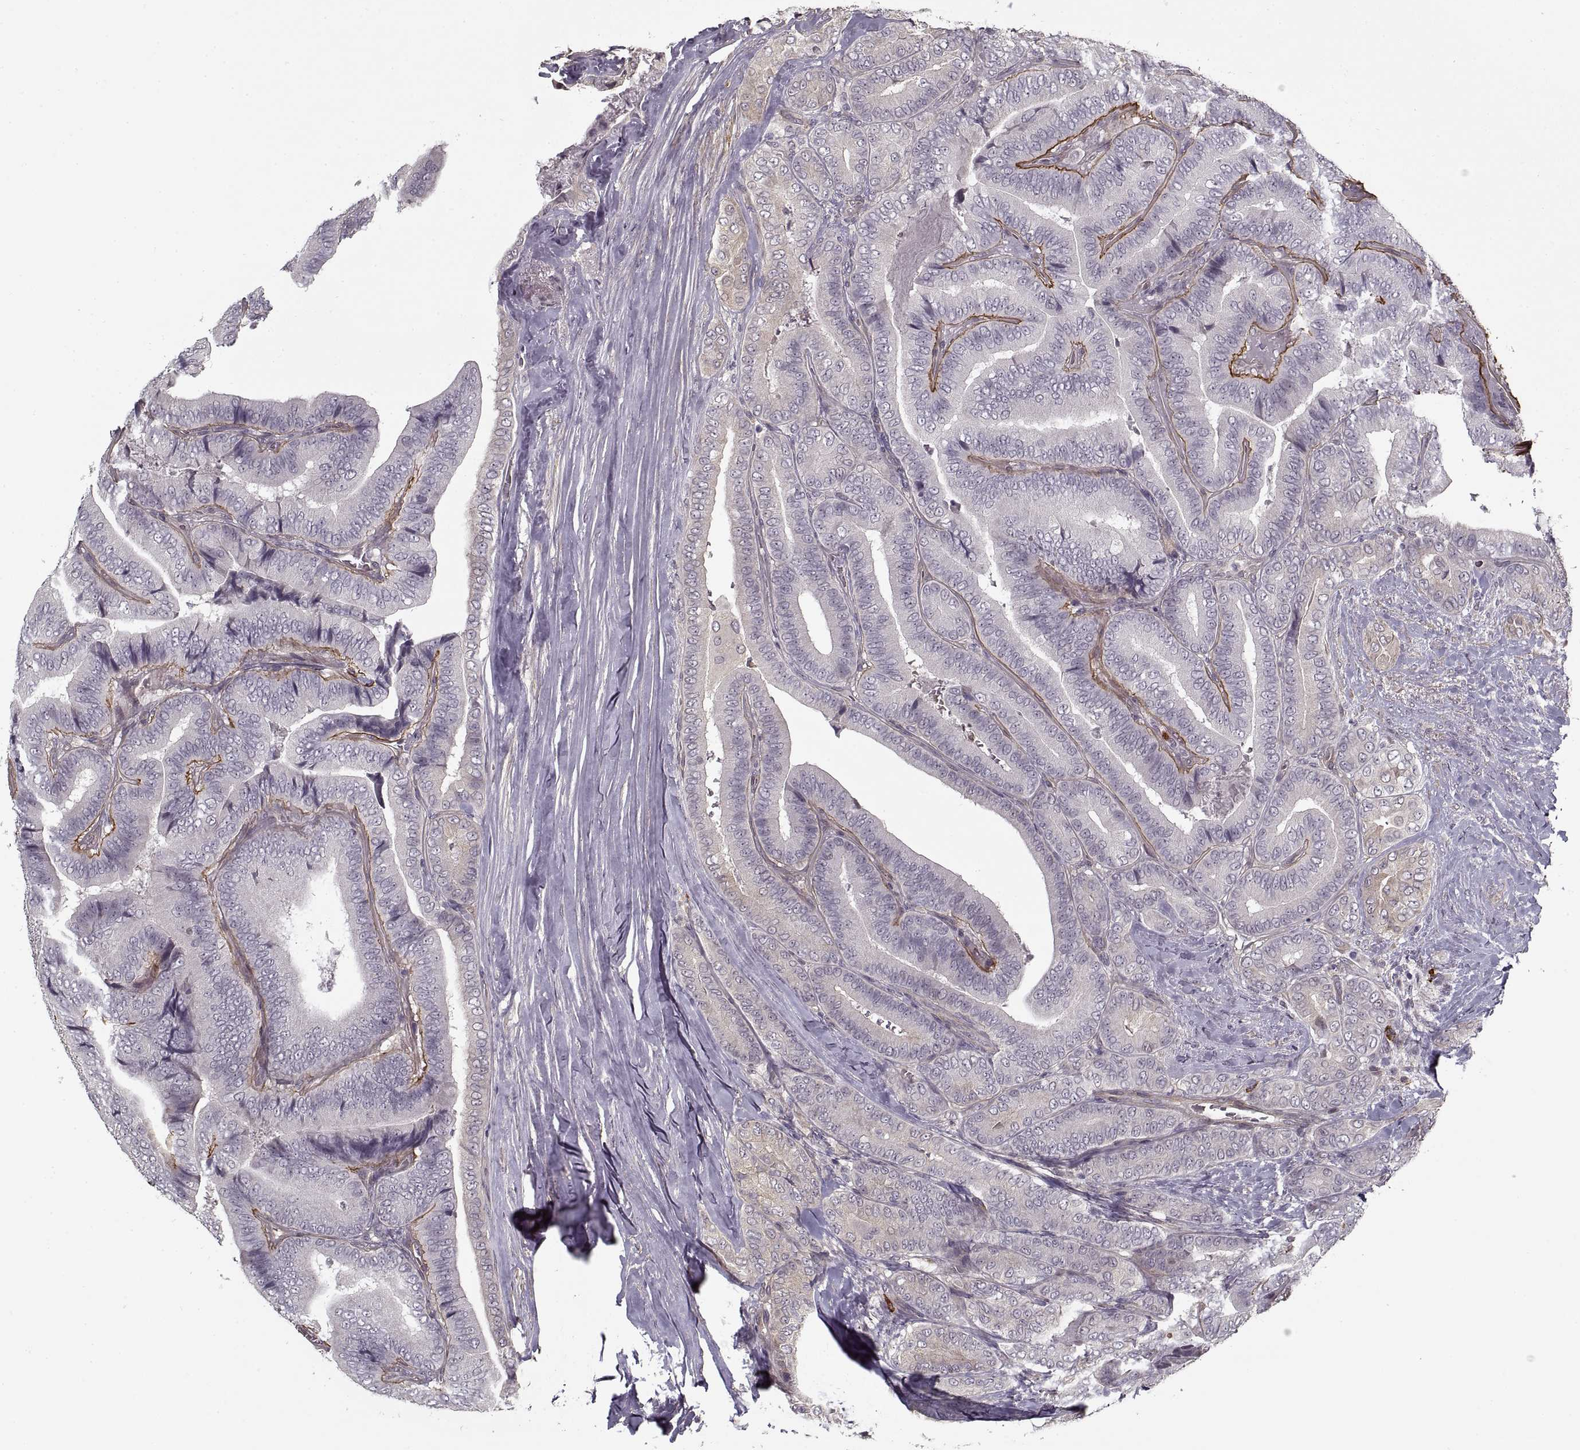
{"staining": {"intensity": "moderate", "quantity": "<25%", "location": "cytoplasmic/membranous"}, "tissue": "thyroid cancer", "cell_type": "Tumor cells", "image_type": "cancer", "snomed": [{"axis": "morphology", "description": "Papillary adenocarcinoma, NOS"}, {"axis": "topography", "description": "Thyroid gland"}], "caption": "Papillary adenocarcinoma (thyroid) tissue demonstrates moderate cytoplasmic/membranous expression in about <25% of tumor cells The protein is shown in brown color, while the nuclei are stained blue.", "gene": "LAMB2", "patient": {"sex": "male", "age": 61}}